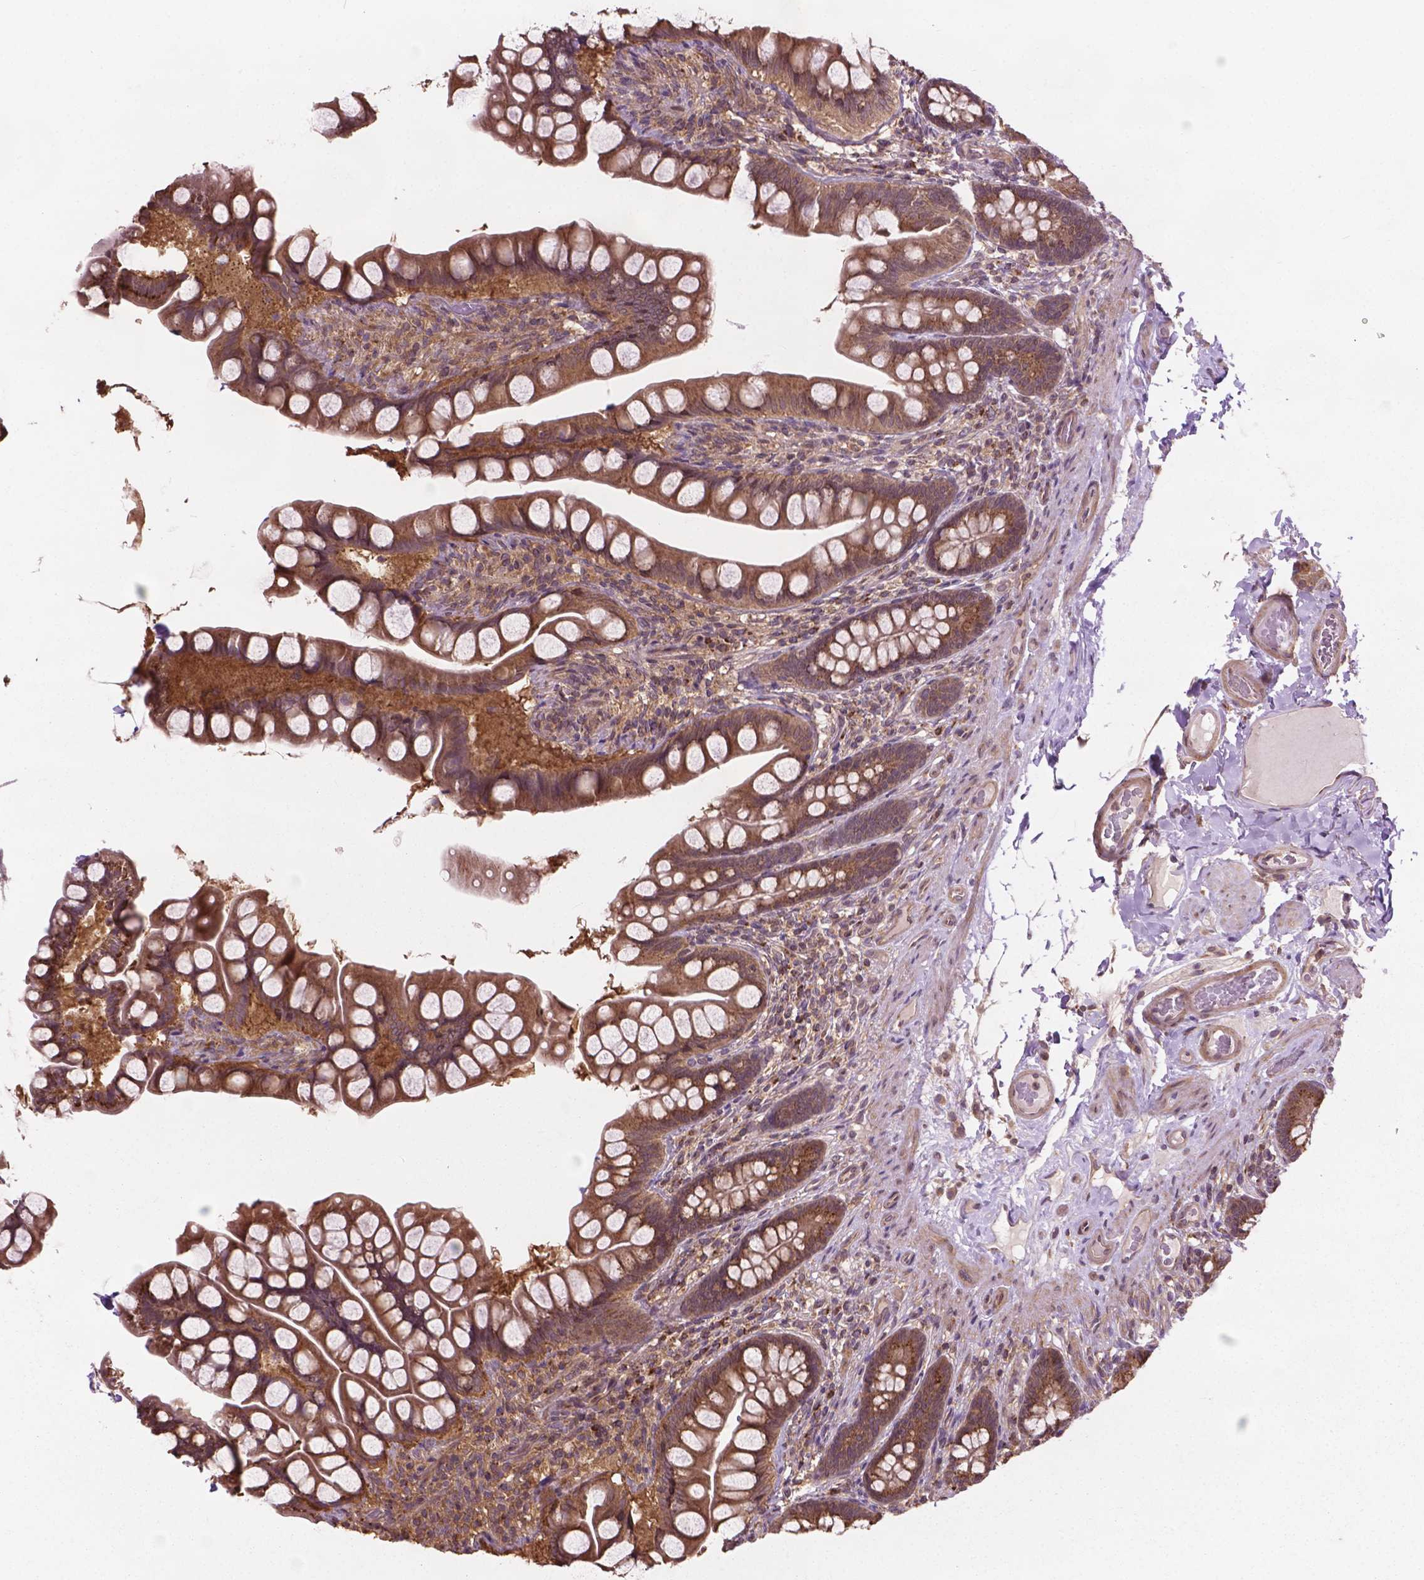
{"staining": {"intensity": "moderate", "quantity": ">75%", "location": "cytoplasmic/membranous"}, "tissue": "small intestine", "cell_type": "Glandular cells", "image_type": "normal", "snomed": [{"axis": "morphology", "description": "Normal tissue, NOS"}, {"axis": "topography", "description": "Small intestine"}], "caption": "Moderate cytoplasmic/membranous positivity is identified in approximately >75% of glandular cells in normal small intestine.", "gene": "PPP1CB", "patient": {"sex": "male", "age": 70}}